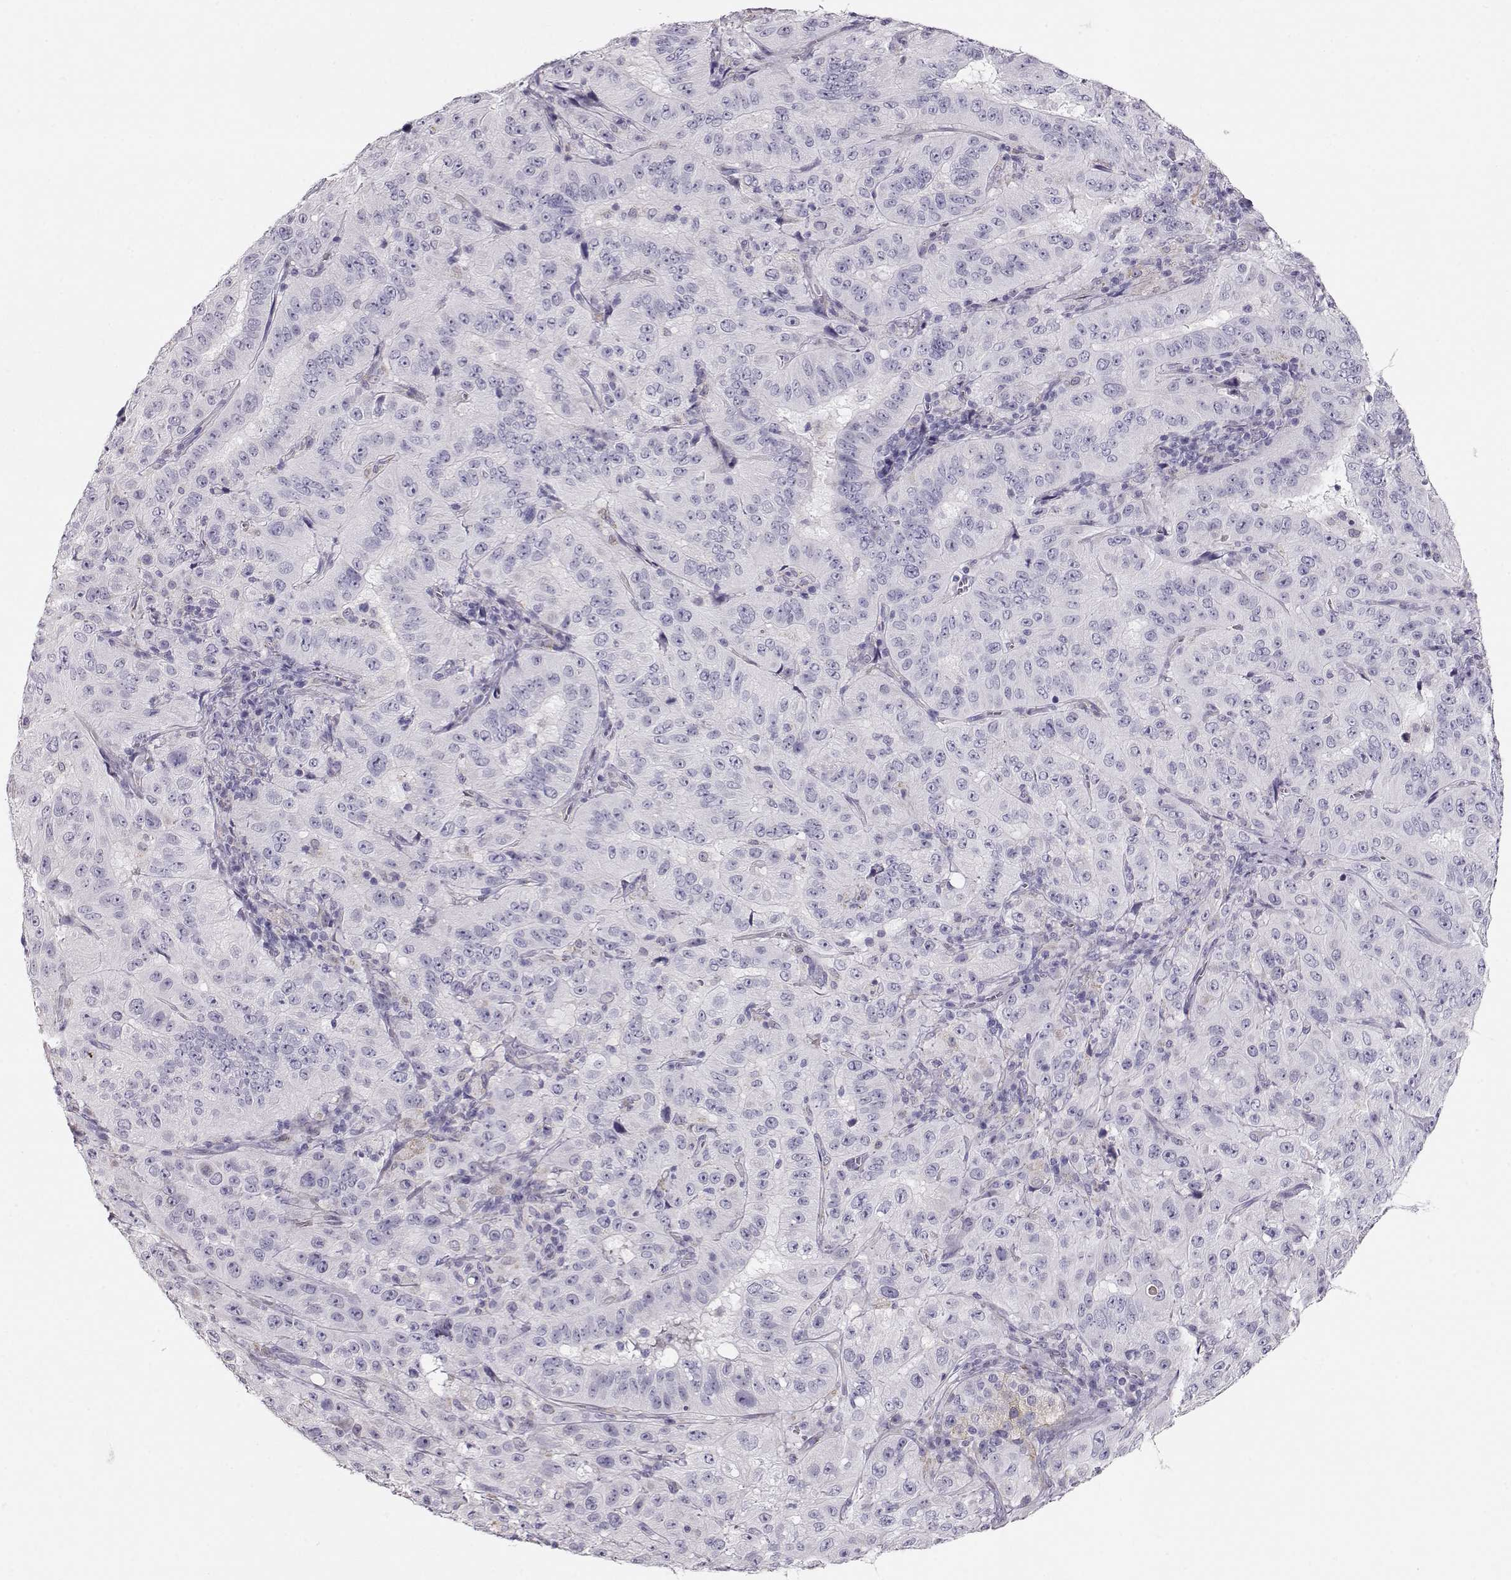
{"staining": {"intensity": "negative", "quantity": "none", "location": "none"}, "tissue": "pancreatic cancer", "cell_type": "Tumor cells", "image_type": "cancer", "snomed": [{"axis": "morphology", "description": "Adenocarcinoma, NOS"}, {"axis": "topography", "description": "Pancreas"}], "caption": "IHC image of human pancreatic cancer stained for a protein (brown), which shows no positivity in tumor cells. Nuclei are stained in blue.", "gene": "RBM44", "patient": {"sex": "male", "age": 63}}